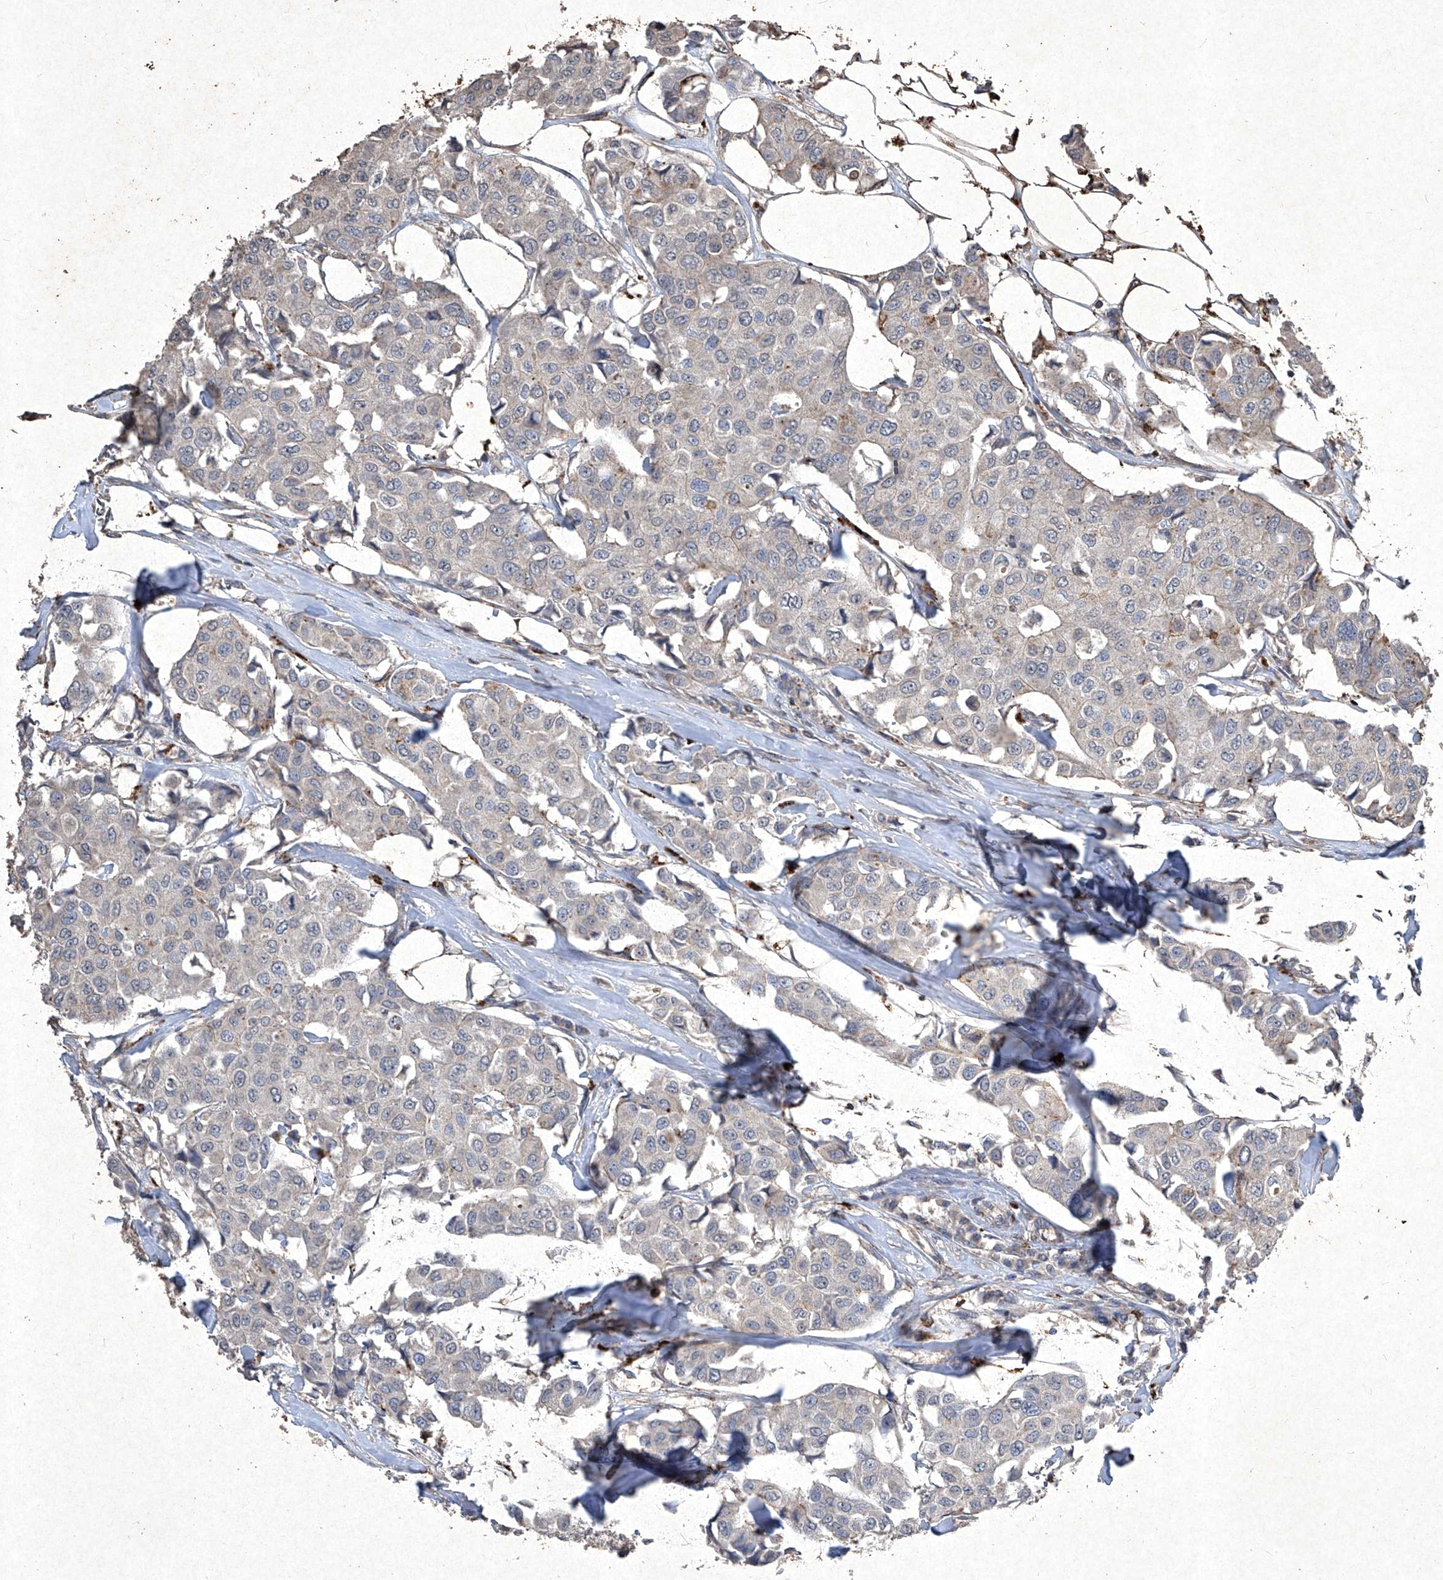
{"staining": {"intensity": "negative", "quantity": "none", "location": "none"}, "tissue": "breast cancer", "cell_type": "Tumor cells", "image_type": "cancer", "snomed": [{"axis": "morphology", "description": "Duct carcinoma"}, {"axis": "topography", "description": "Breast"}], "caption": "IHC of human breast cancer shows no staining in tumor cells.", "gene": "MED16", "patient": {"sex": "female", "age": 80}}